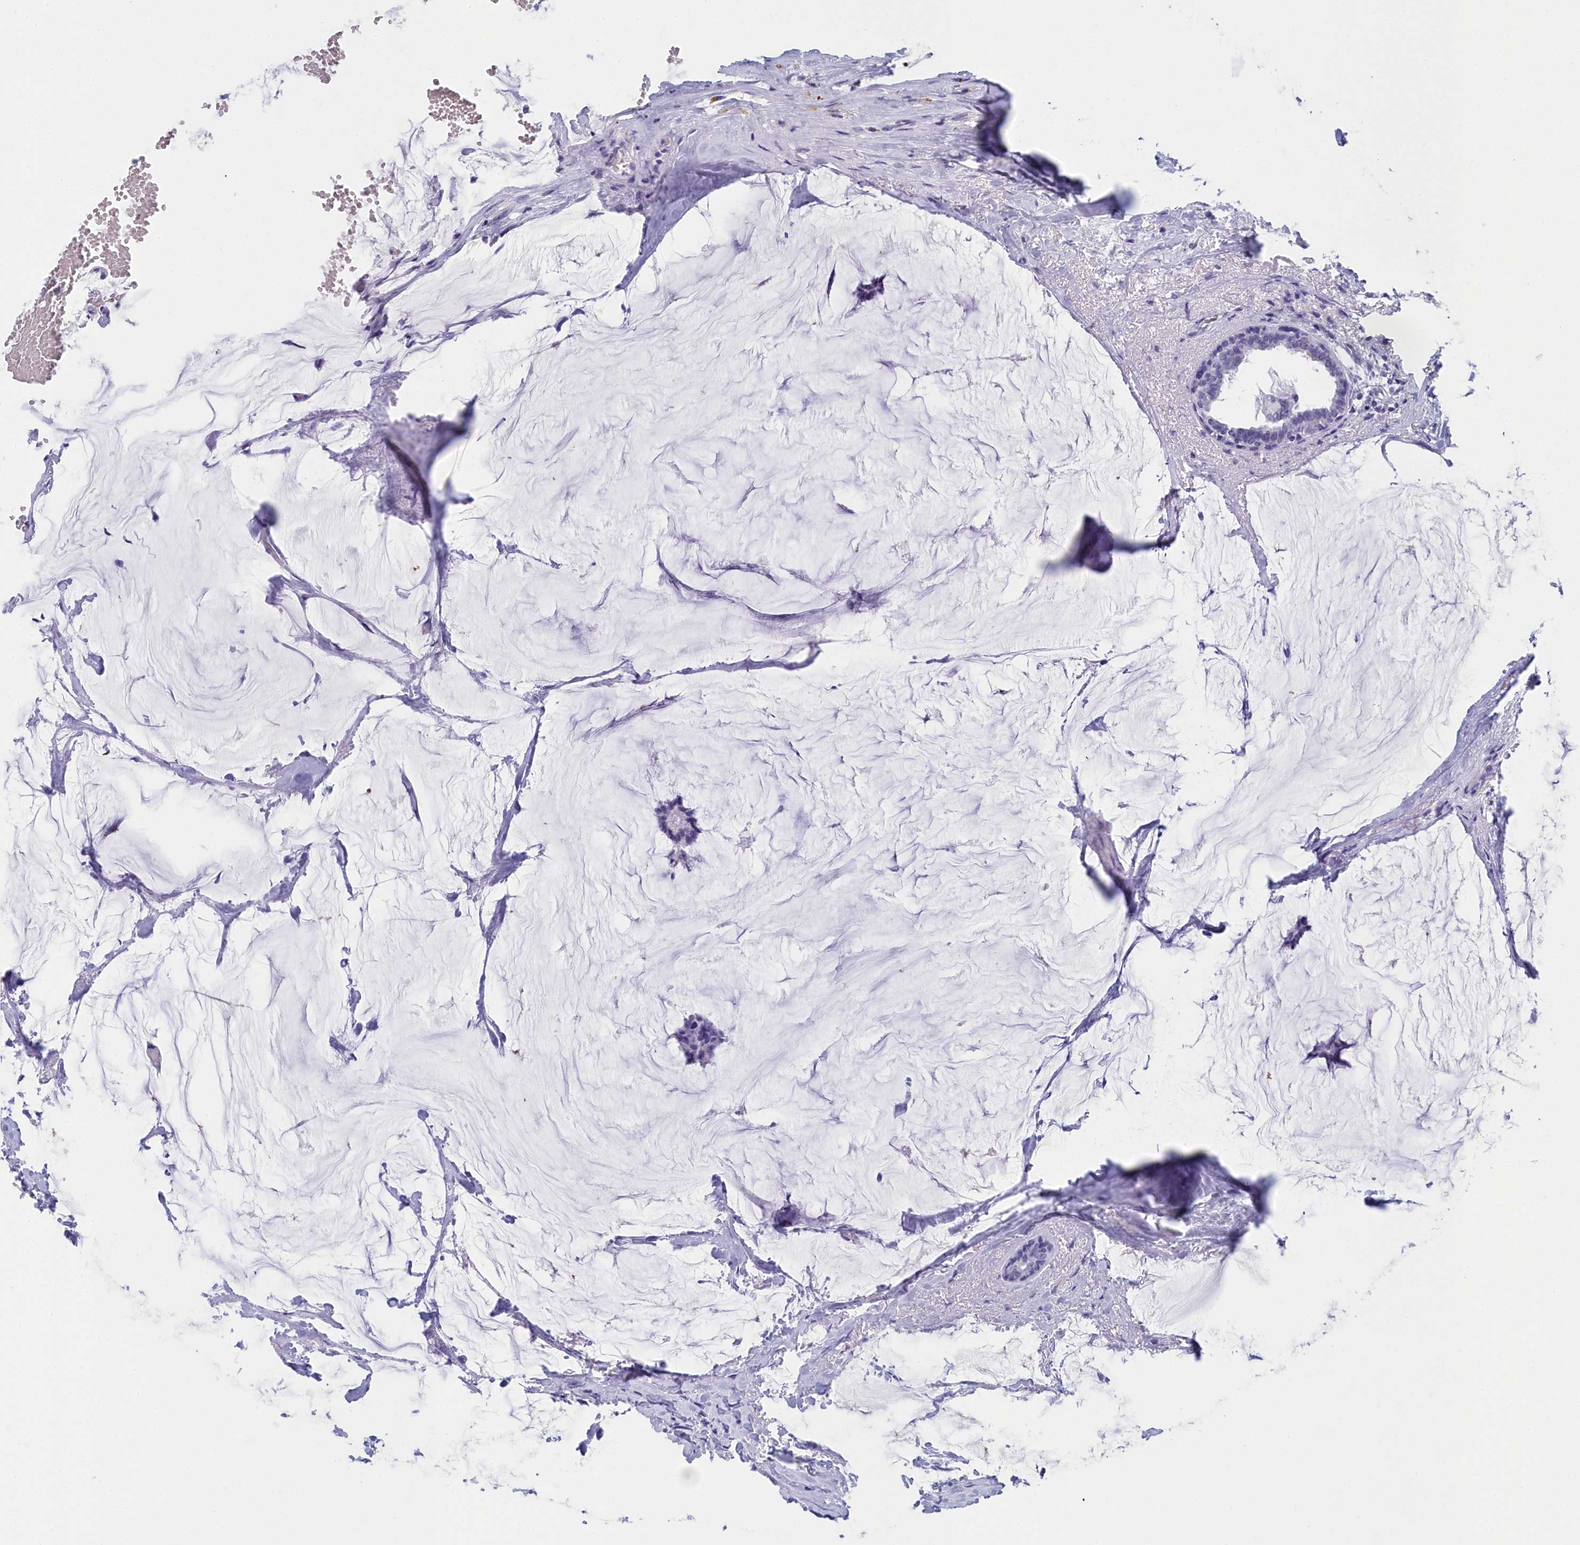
{"staining": {"intensity": "negative", "quantity": "none", "location": "none"}, "tissue": "breast cancer", "cell_type": "Tumor cells", "image_type": "cancer", "snomed": [{"axis": "morphology", "description": "Duct carcinoma"}, {"axis": "topography", "description": "Breast"}], "caption": "Tumor cells show no significant protein staining in breast cancer (intraductal carcinoma).", "gene": "CCDC97", "patient": {"sex": "female", "age": 93}}